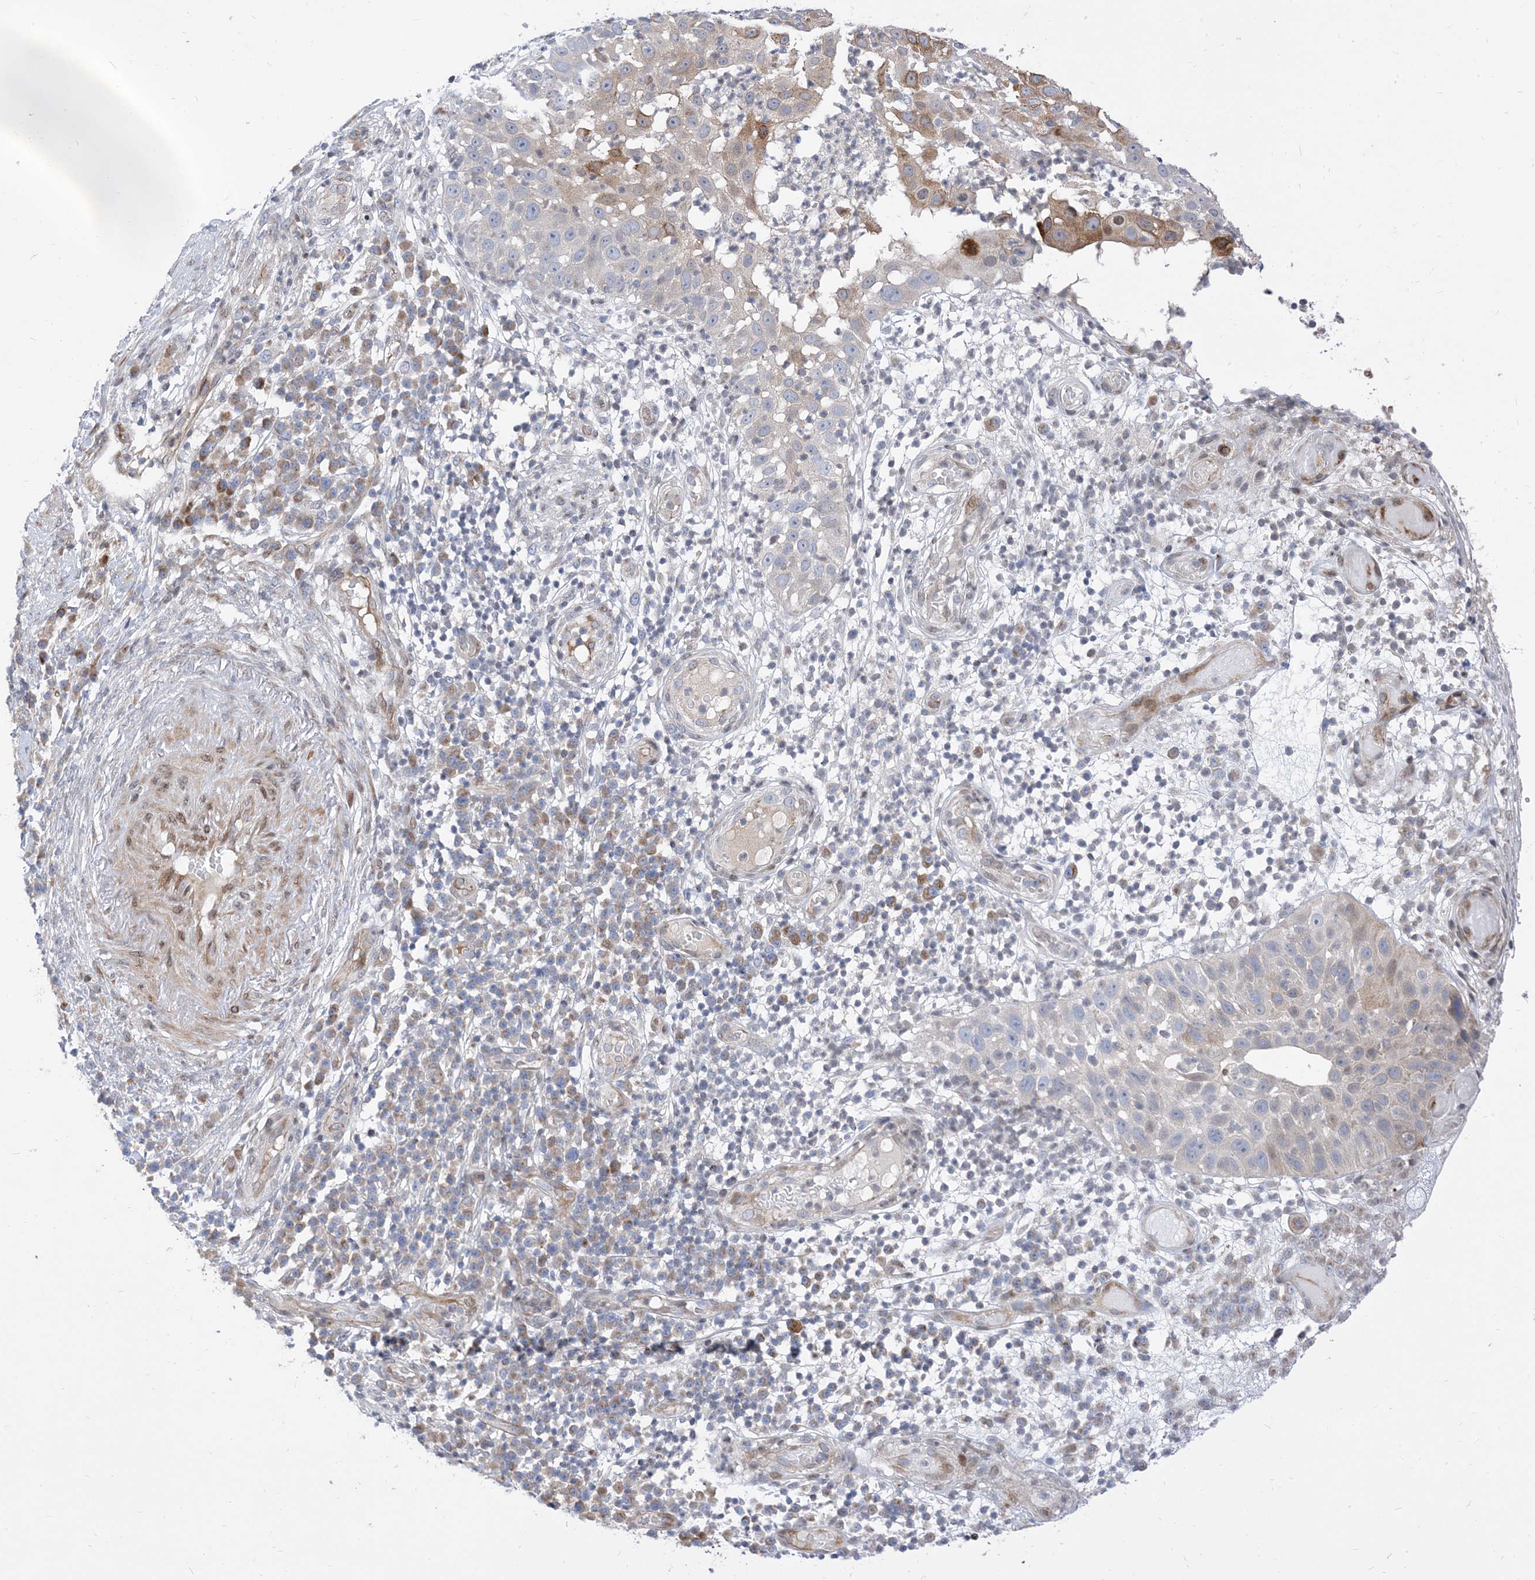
{"staining": {"intensity": "negative", "quantity": "none", "location": "none"}, "tissue": "skin cancer", "cell_type": "Tumor cells", "image_type": "cancer", "snomed": [{"axis": "morphology", "description": "Squamous cell carcinoma, NOS"}, {"axis": "topography", "description": "Skin"}], "caption": "Immunohistochemistry of human skin cancer (squamous cell carcinoma) demonstrates no staining in tumor cells. (DAB (3,3'-diaminobenzidine) IHC visualized using brightfield microscopy, high magnification).", "gene": "TYSND1", "patient": {"sex": "female", "age": 44}}